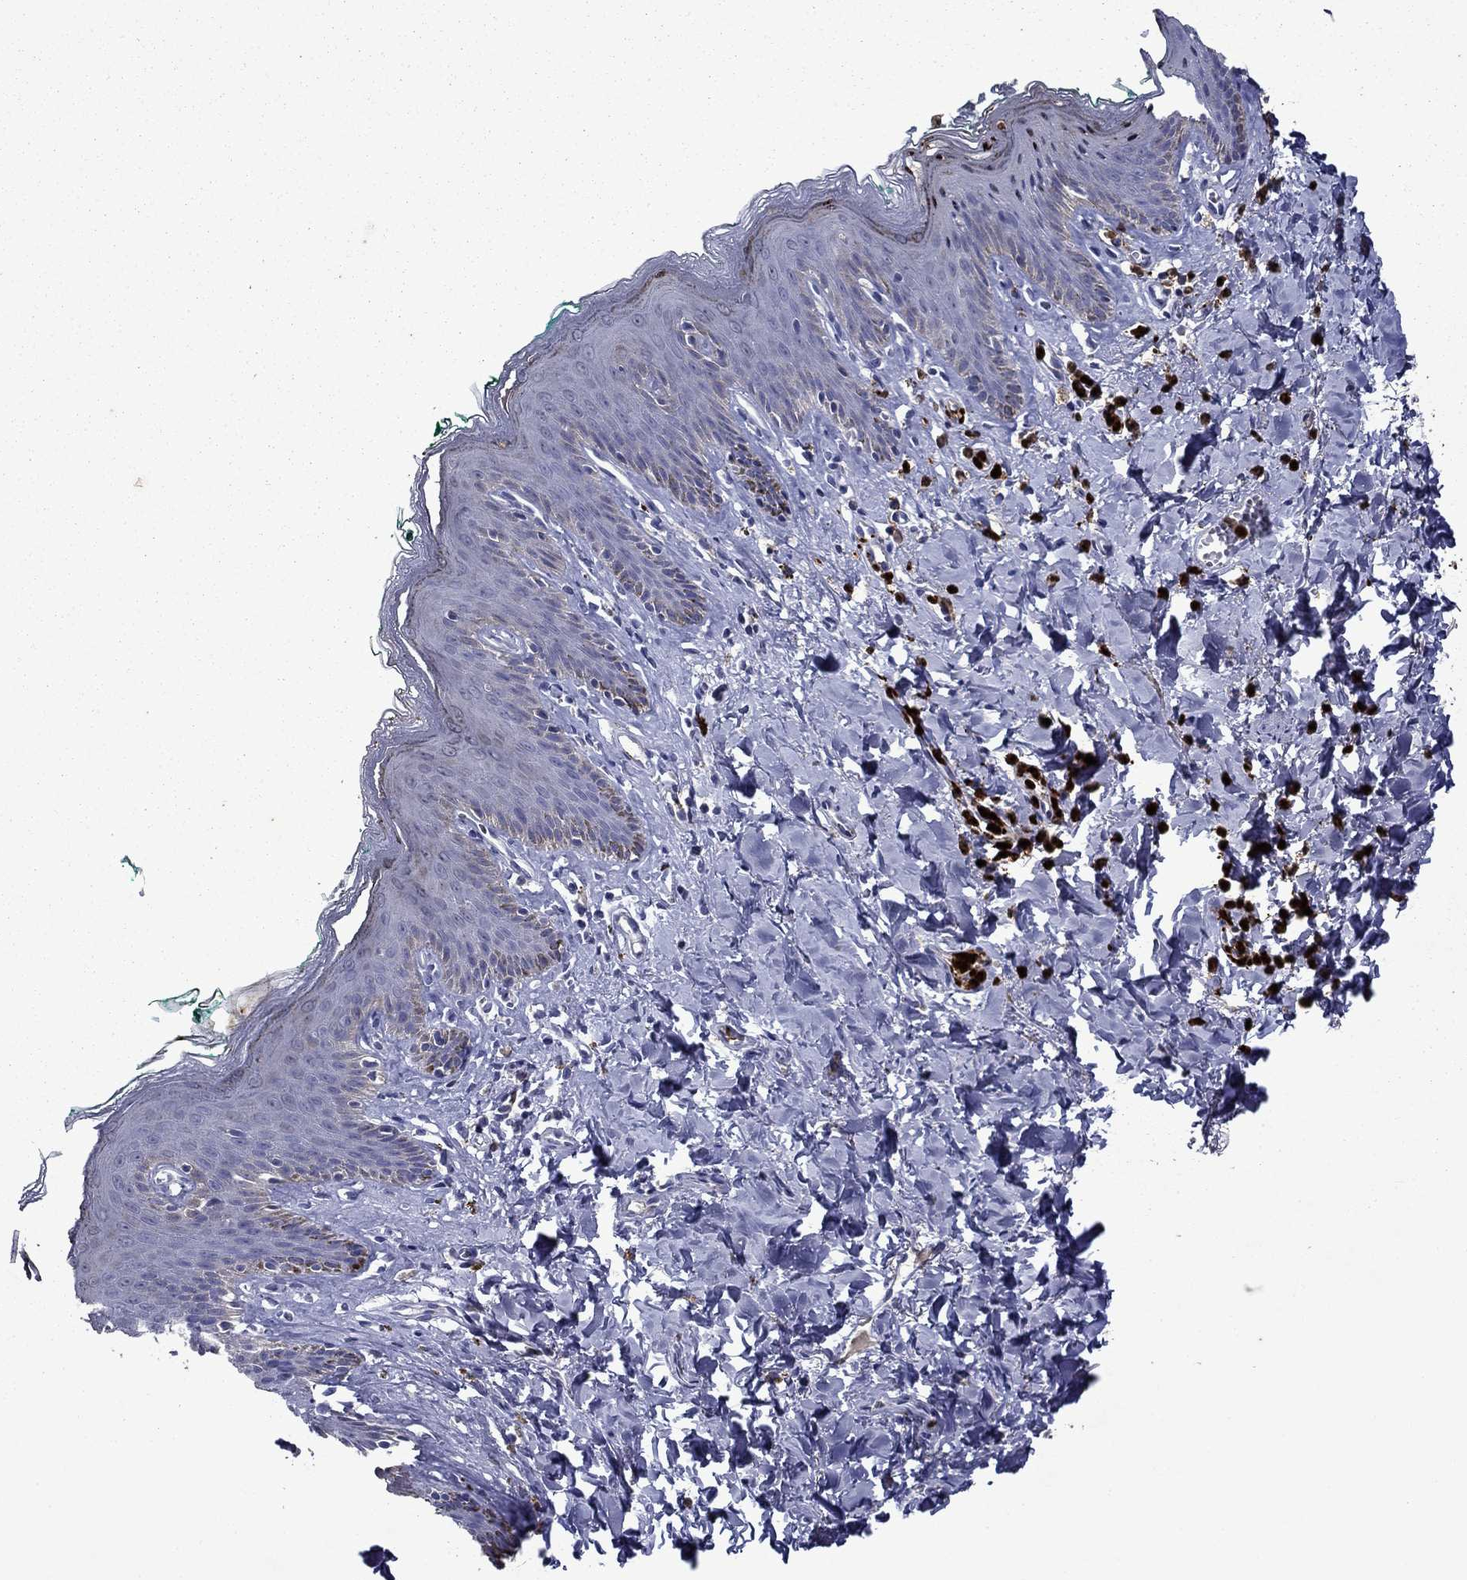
{"staining": {"intensity": "strong", "quantity": "<25%", "location": "cytoplasmic/membranous"}, "tissue": "skin", "cell_type": "Epidermal cells", "image_type": "normal", "snomed": [{"axis": "morphology", "description": "Normal tissue, NOS"}, {"axis": "topography", "description": "Vulva"}], "caption": "Protein expression analysis of unremarkable human skin reveals strong cytoplasmic/membranous expression in about <25% of epidermal cells. (brown staining indicates protein expression, while blue staining denotes nuclei).", "gene": "IRF5", "patient": {"sex": "female", "age": 66}}